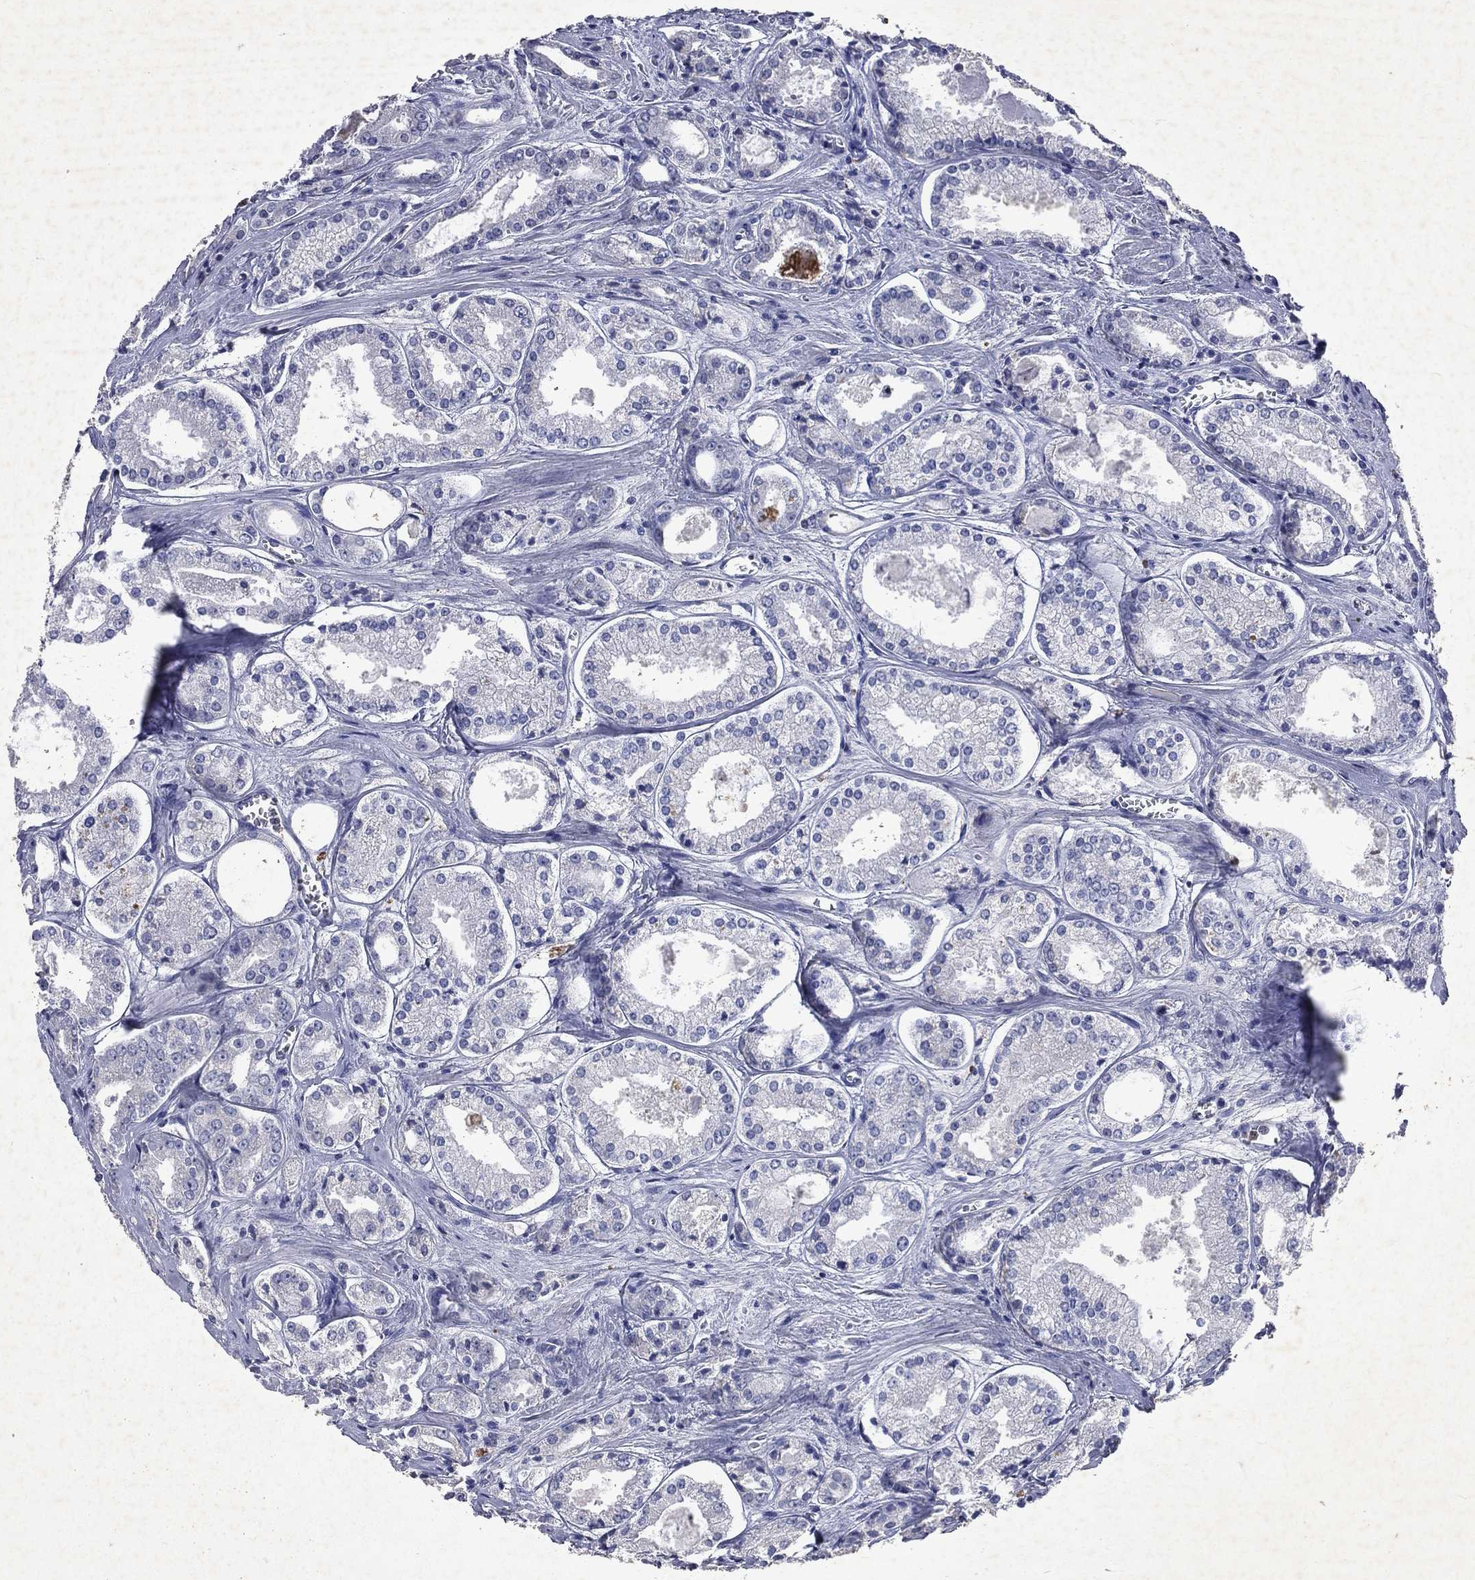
{"staining": {"intensity": "negative", "quantity": "none", "location": "none"}, "tissue": "prostate cancer", "cell_type": "Tumor cells", "image_type": "cancer", "snomed": [{"axis": "morphology", "description": "Adenocarcinoma, NOS"}, {"axis": "topography", "description": "Prostate"}], "caption": "High magnification brightfield microscopy of adenocarcinoma (prostate) stained with DAB (brown) and counterstained with hematoxylin (blue): tumor cells show no significant positivity.", "gene": "SLC34A2", "patient": {"sex": "male", "age": 72}}